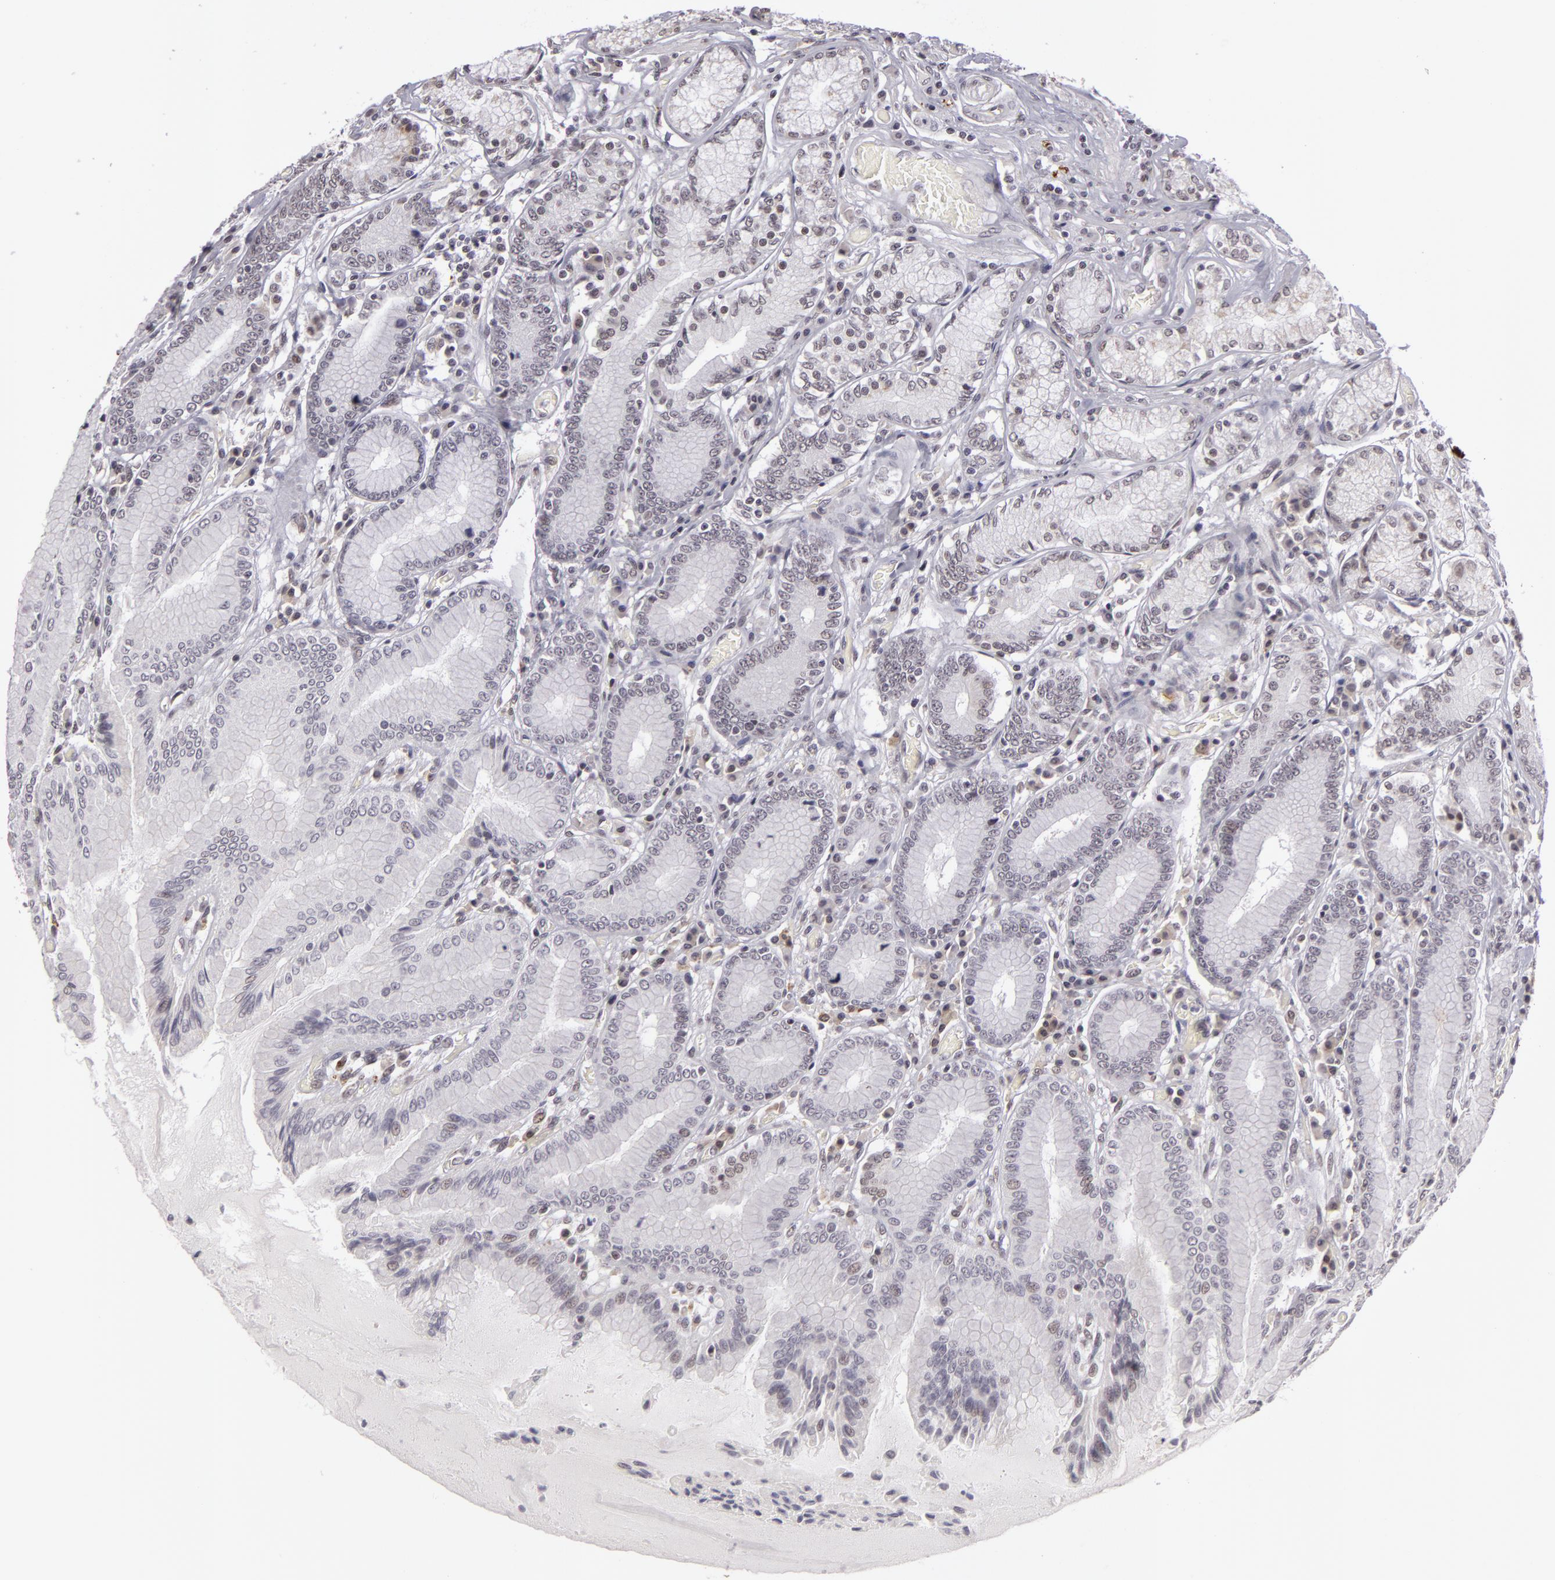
{"staining": {"intensity": "negative", "quantity": "none", "location": "none"}, "tissue": "stomach", "cell_type": "Glandular cells", "image_type": "normal", "snomed": [{"axis": "morphology", "description": "Normal tissue, NOS"}, {"axis": "morphology", "description": "Adenocarcinoma, NOS"}, {"axis": "topography", "description": "Stomach, lower"}], "caption": "The photomicrograph shows no significant expression in glandular cells of stomach. The staining was performed using DAB to visualize the protein expression in brown, while the nuclei were stained in blue with hematoxylin (Magnification: 20x).", "gene": "RRP7A", "patient": {"sex": "female", "age": 76}}